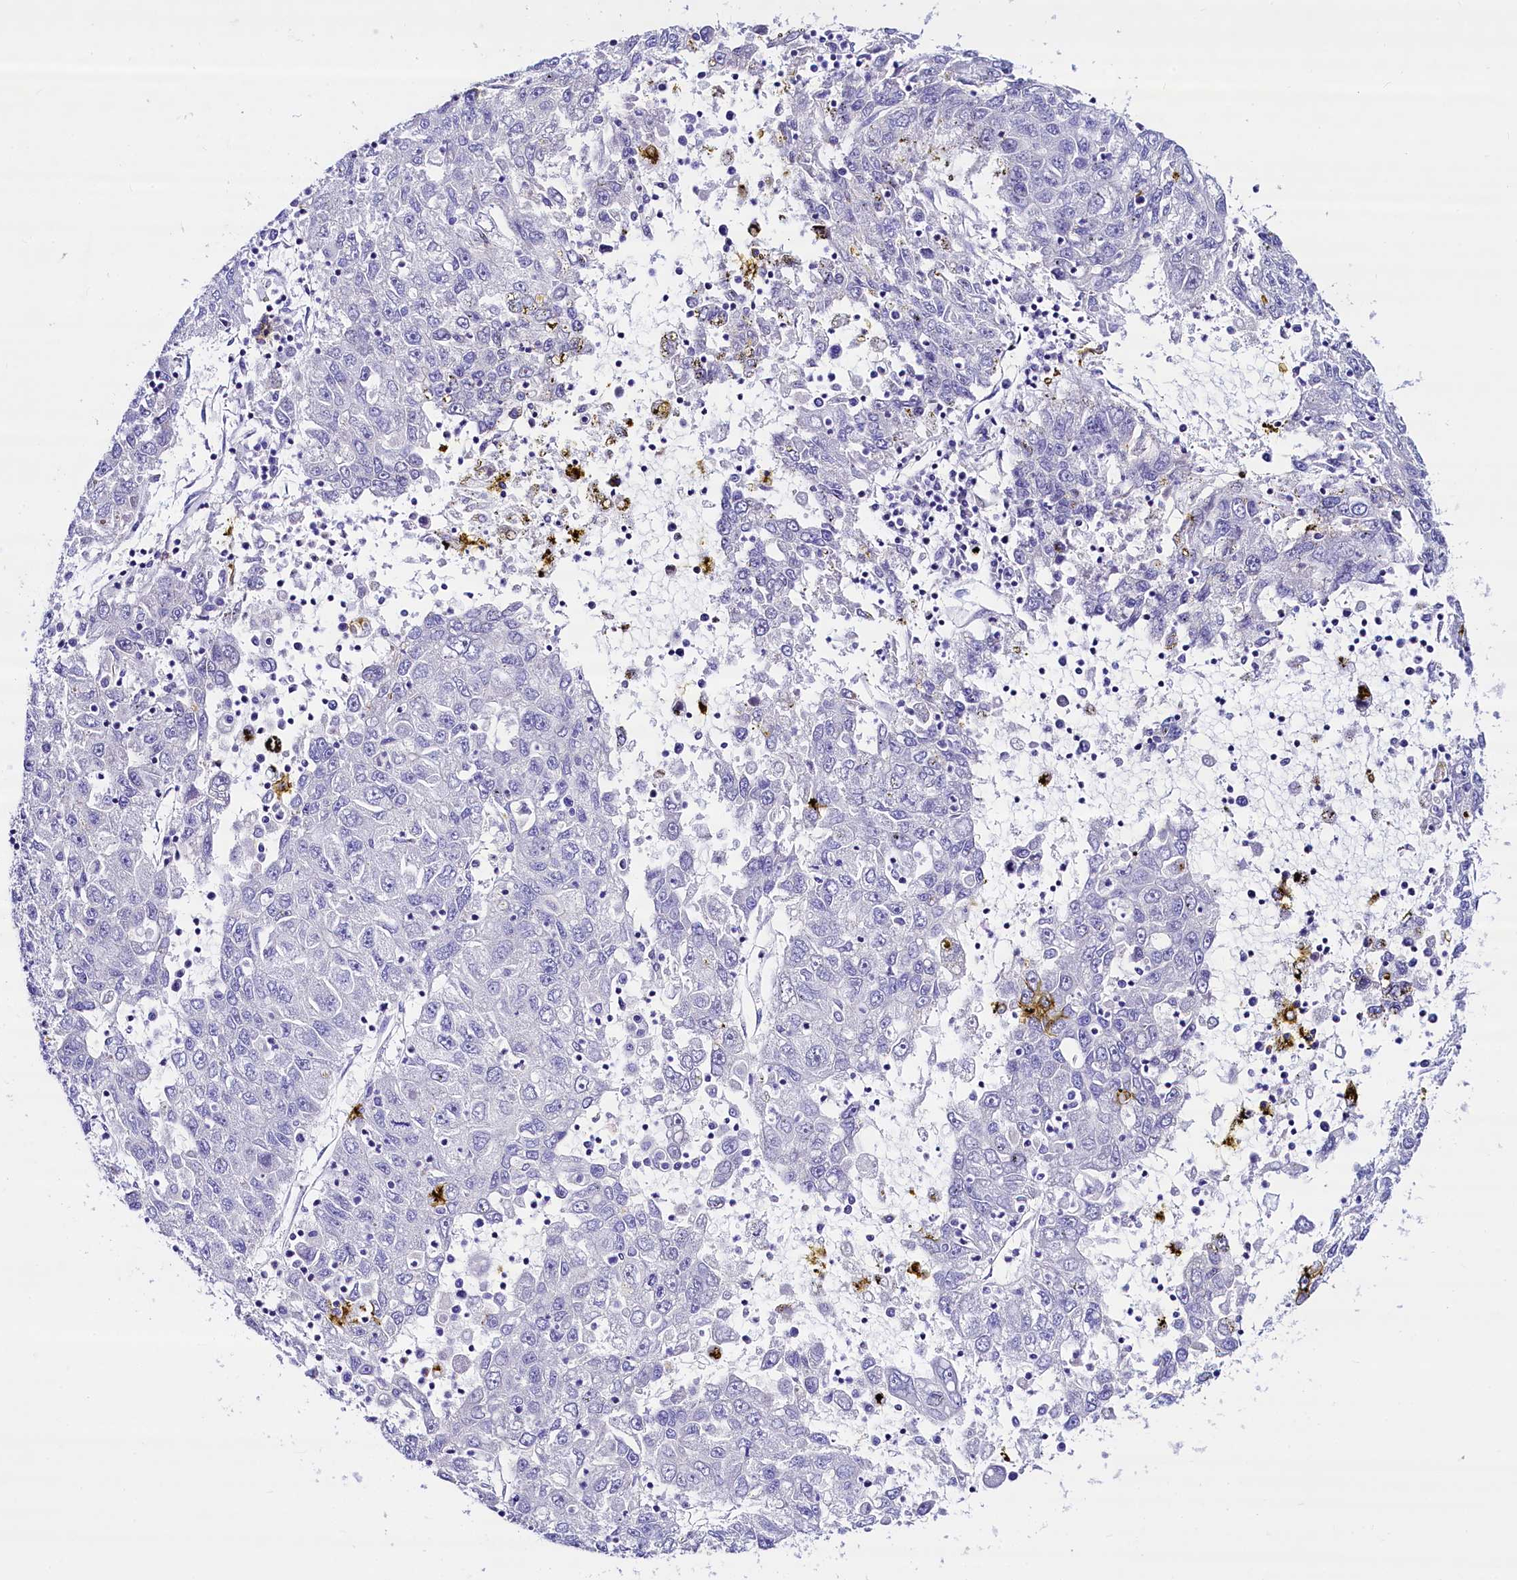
{"staining": {"intensity": "negative", "quantity": "none", "location": "none"}, "tissue": "liver cancer", "cell_type": "Tumor cells", "image_type": "cancer", "snomed": [{"axis": "morphology", "description": "Carcinoma, Hepatocellular, NOS"}, {"axis": "topography", "description": "Liver"}], "caption": "Protein analysis of liver hepatocellular carcinoma reveals no significant expression in tumor cells.", "gene": "RBP3", "patient": {"sex": "male", "age": 49}}